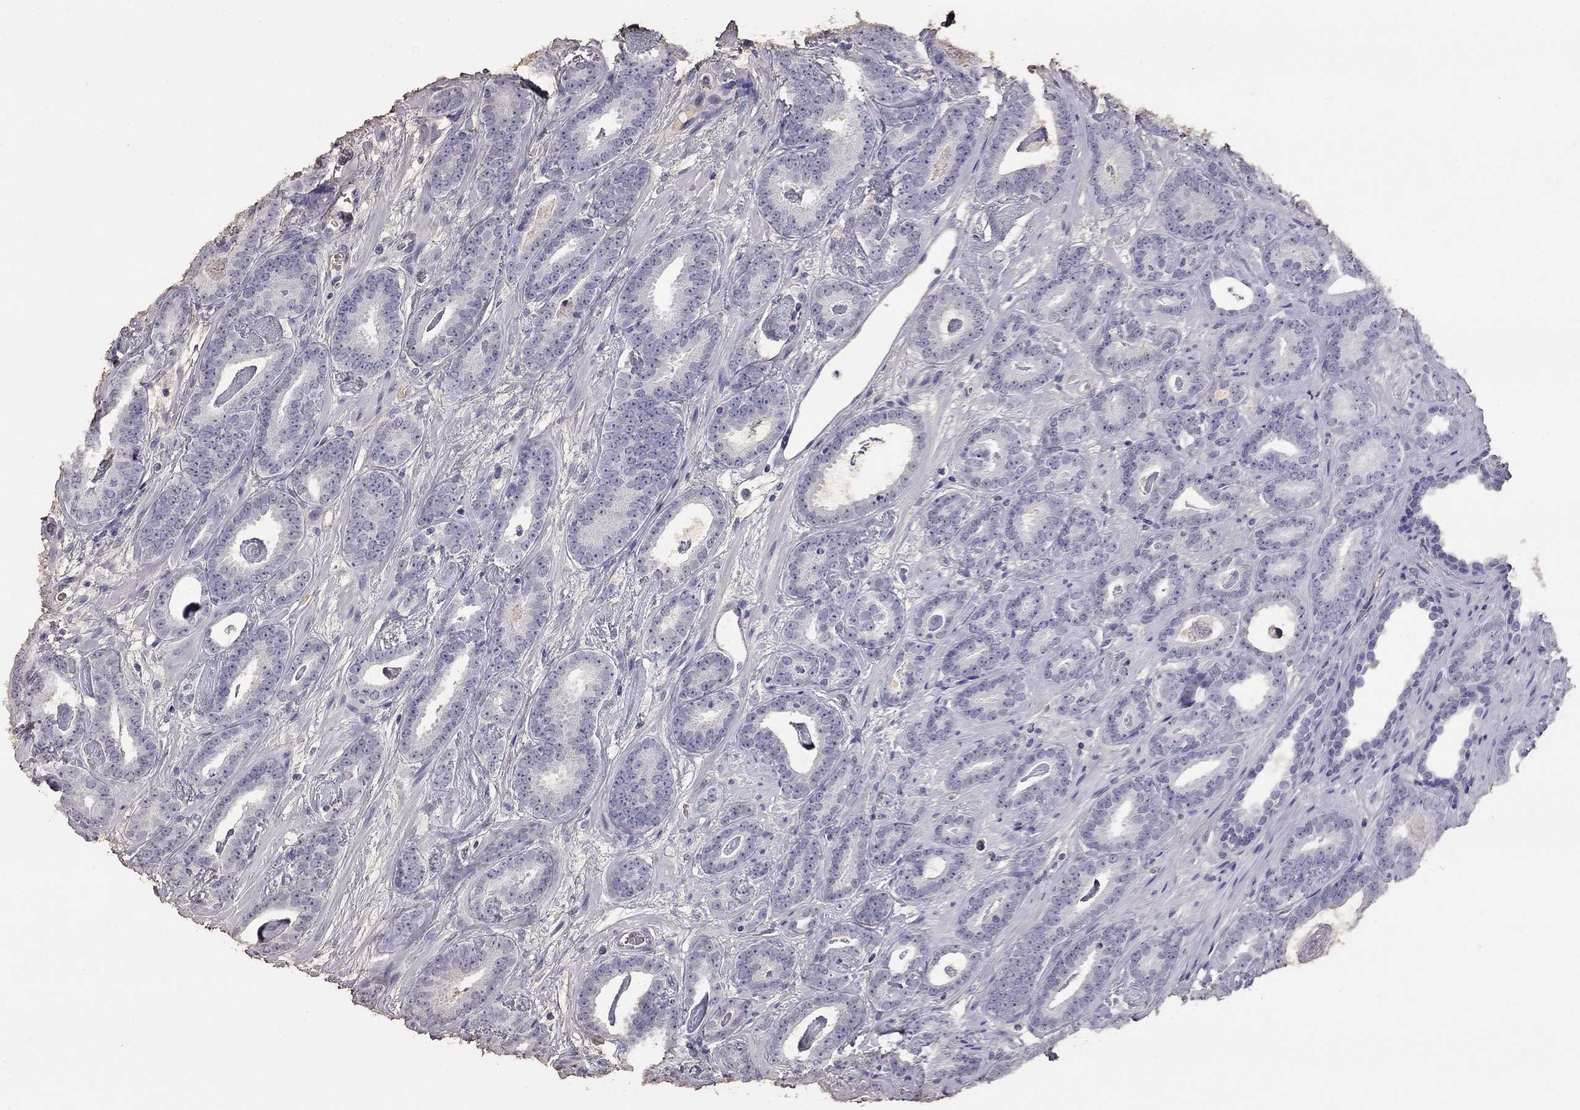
{"staining": {"intensity": "negative", "quantity": "none", "location": "none"}, "tissue": "prostate cancer", "cell_type": "Tumor cells", "image_type": "cancer", "snomed": [{"axis": "morphology", "description": "Adenocarcinoma, Medium grade"}, {"axis": "topography", "description": "Prostate and seminal vesicle, NOS"}, {"axis": "topography", "description": "Prostate"}], "caption": "Immunohistochemical staining of human prostate cancer (adenocarcinoma (medium-grade)) shows no significant positivity in tumor cells.", "gene": "SUN3", "patient": {"sex": "male", "age": 54}}